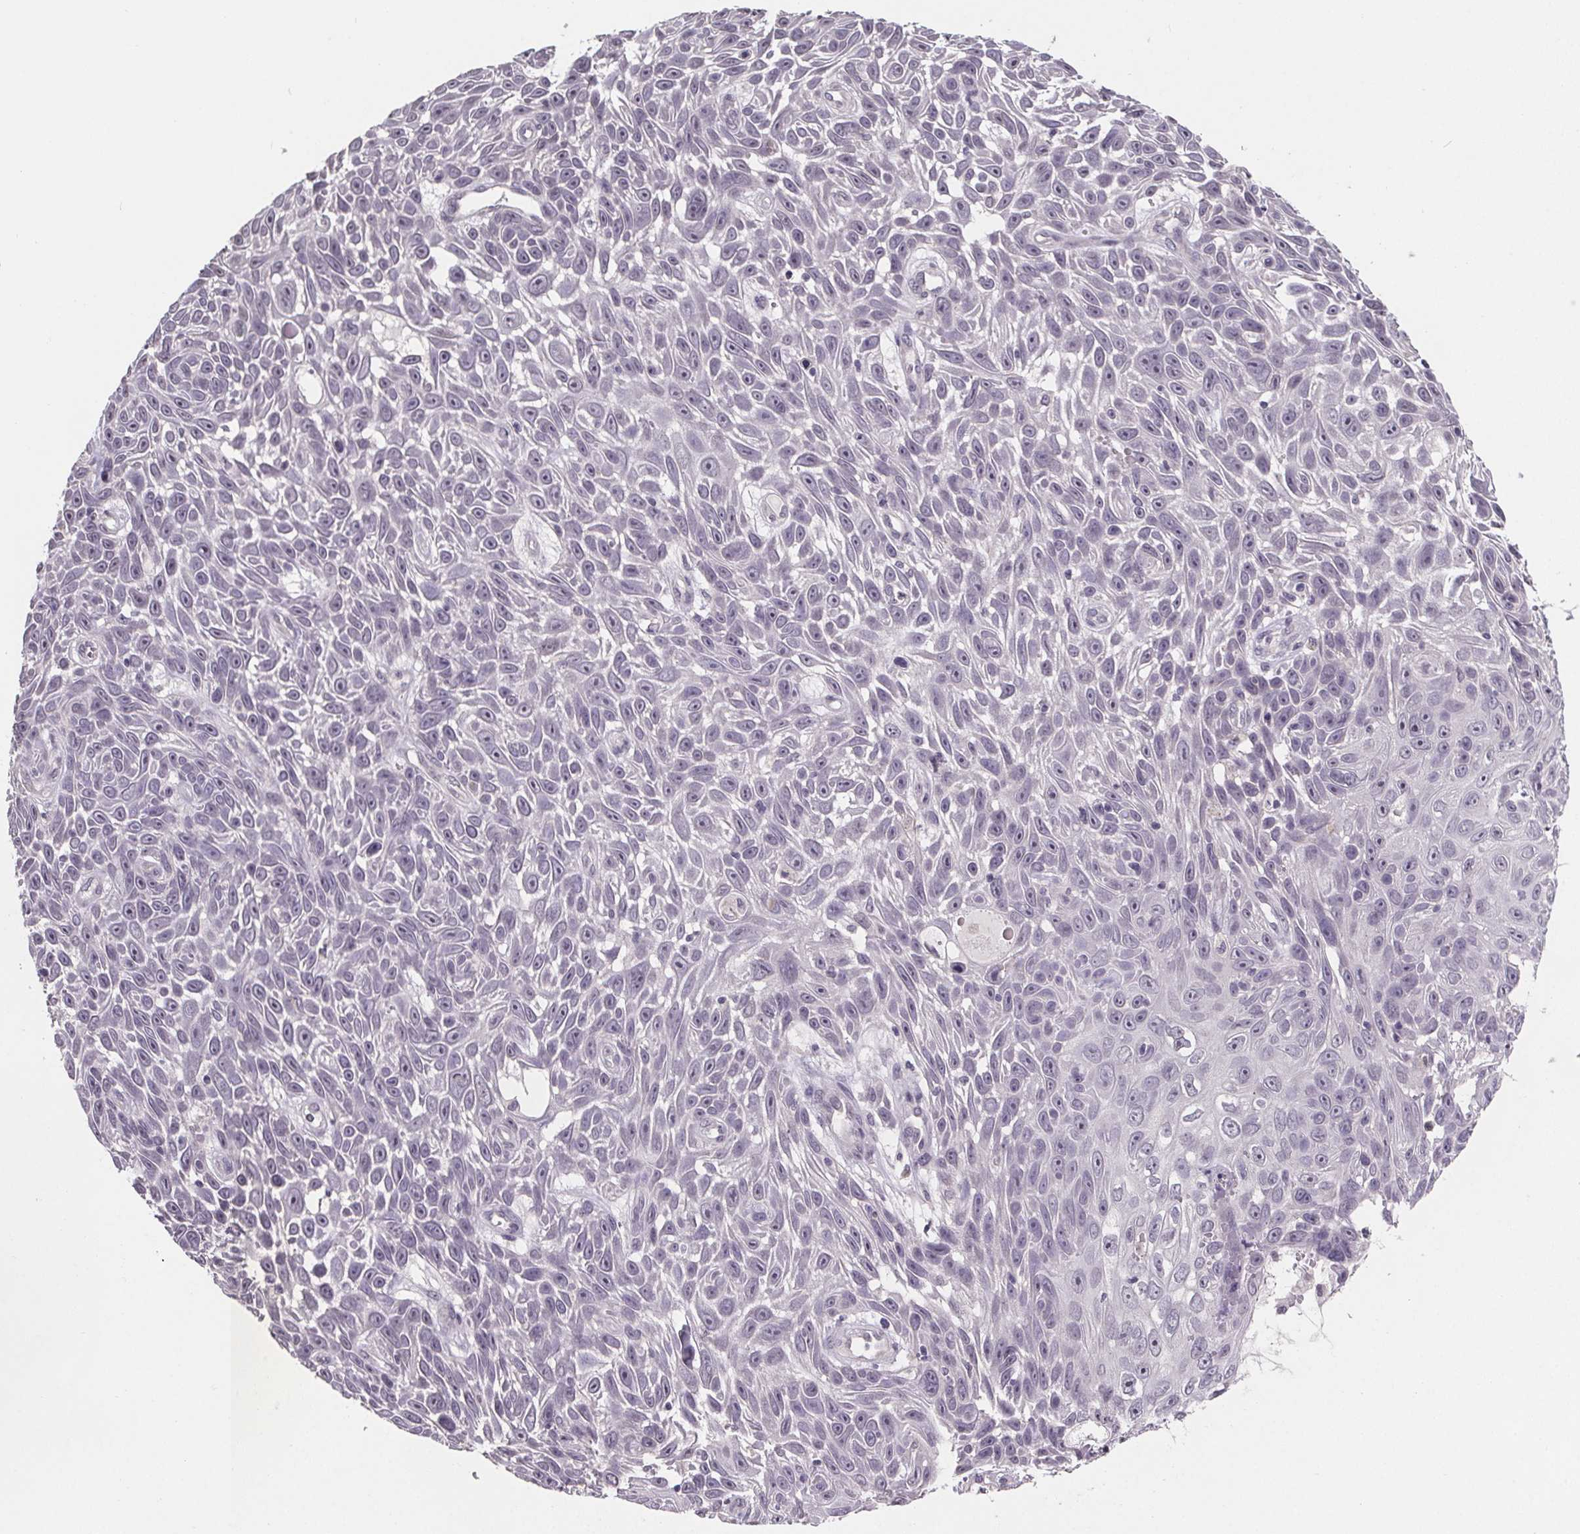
{"staining": {"intensity": "negative", "quantity": "none", "location": "none"}, "tissue": "skin cancer", "cell_type": "Tumor cells", "image_type": "cancer", "snomed": [{"axis": "morphology", "description": "Squamous cell carcinoma, NOS"}, {"axis": "topography", "description": "Skin"}], "caption": "The IHC micrograph has no significant expression in tumor cells of skin cancer (squamous cell carcinoma) tissue. Brightfield microscopy of immunohistochemistry (IHC) stained with DAB (3,3'-diaminobenzidine) (brown) and hematoxylin (blue), captured at high magnification.", "gene": "NKX6-1", "patient": {"sex": "male", "age": 82}}